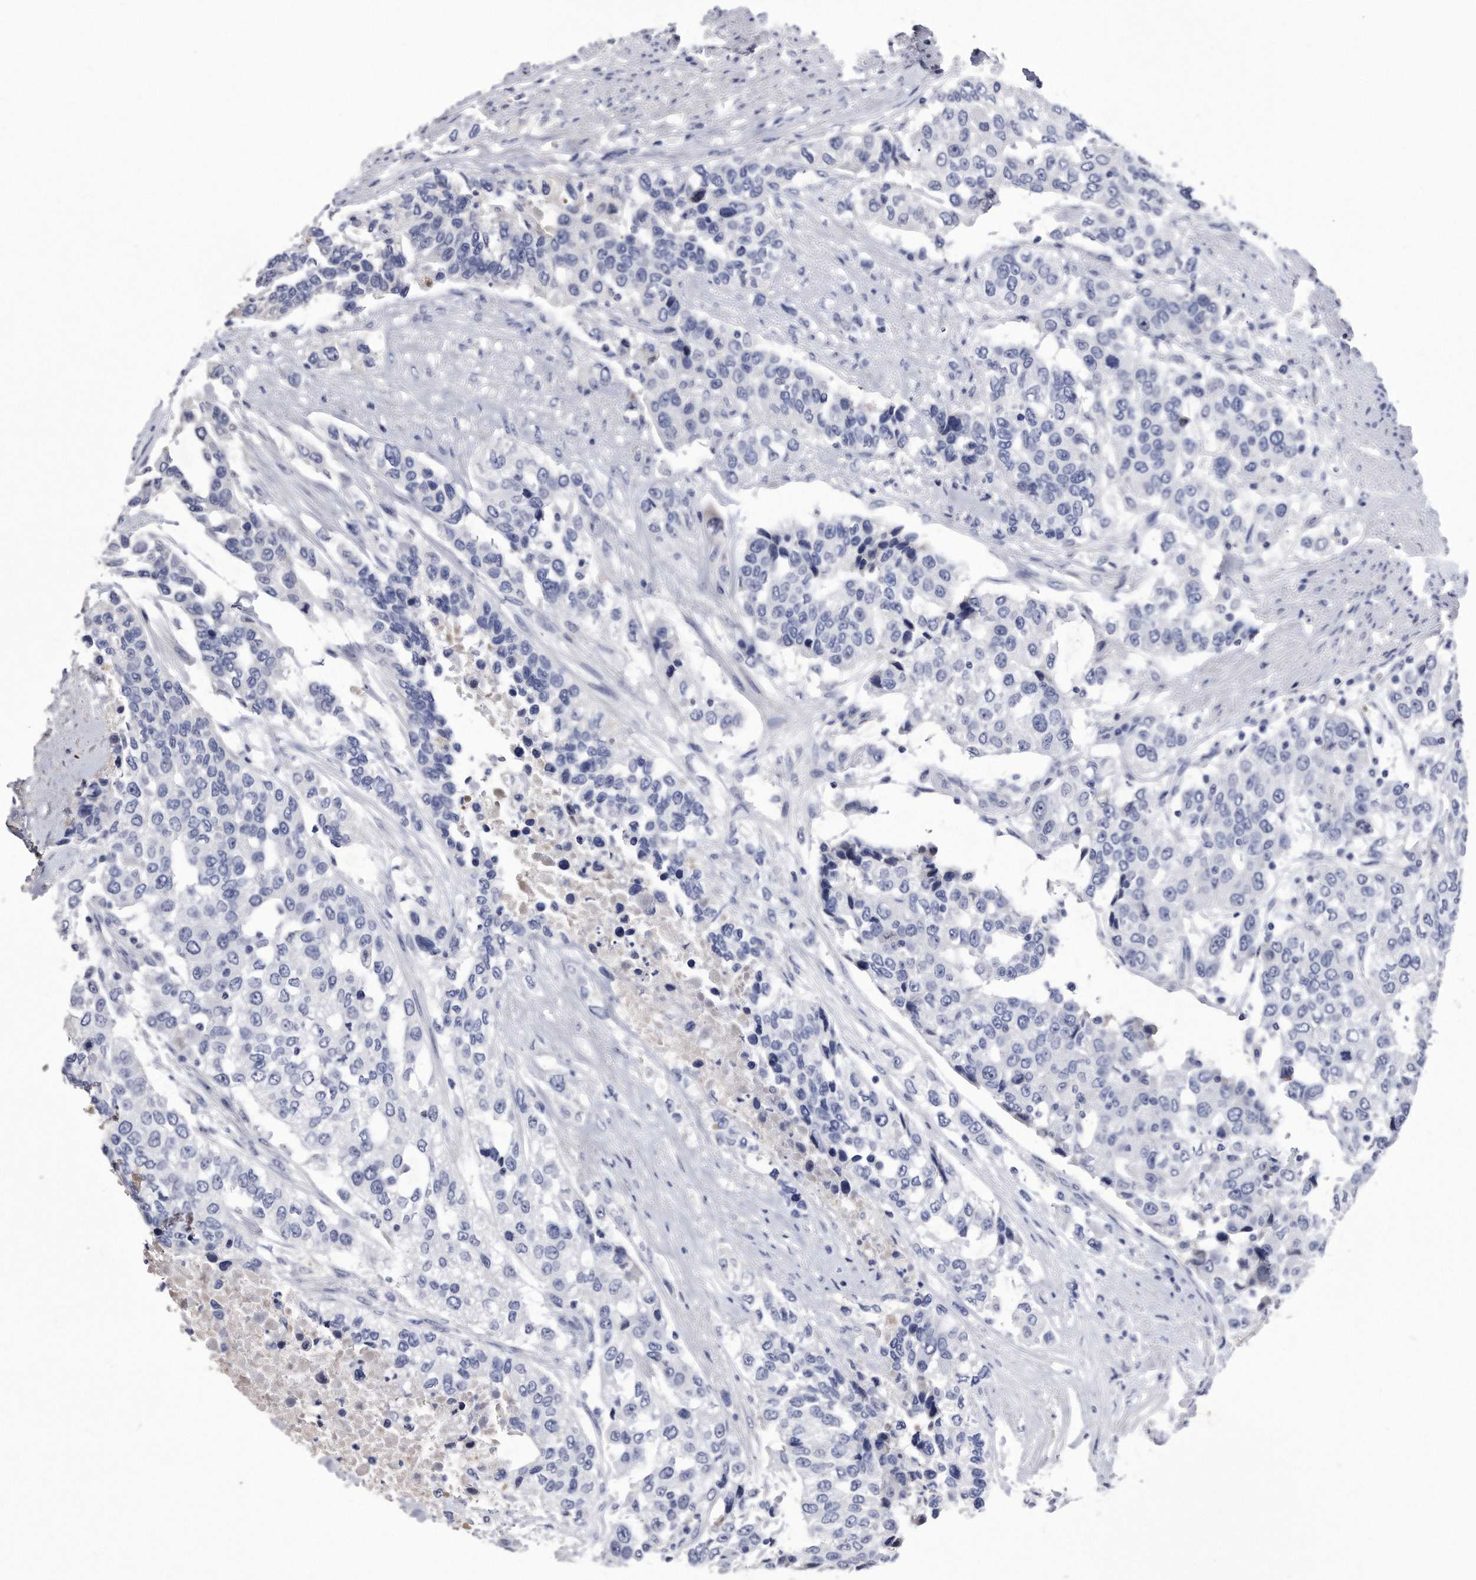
{"staining": {"intensity": "negative", "quantity": "none", "location": "none"}, "tissue": "urothelial cancer", "cell_type": "Tumor cells", "image_type": "cancer", "snomed": [{"axis": "morphology", "description": "Urothelial carcinoma, High grade"}, {"axis": "topography", "description": "Urinary bladder"}], "caption": "Human urothelial cancer stained for a protein using immunohistochemistry (IHC) reveals no staining in tumor cells.", "gene": "KCTD8", "patient": {"sex": "female", "age": 80}}